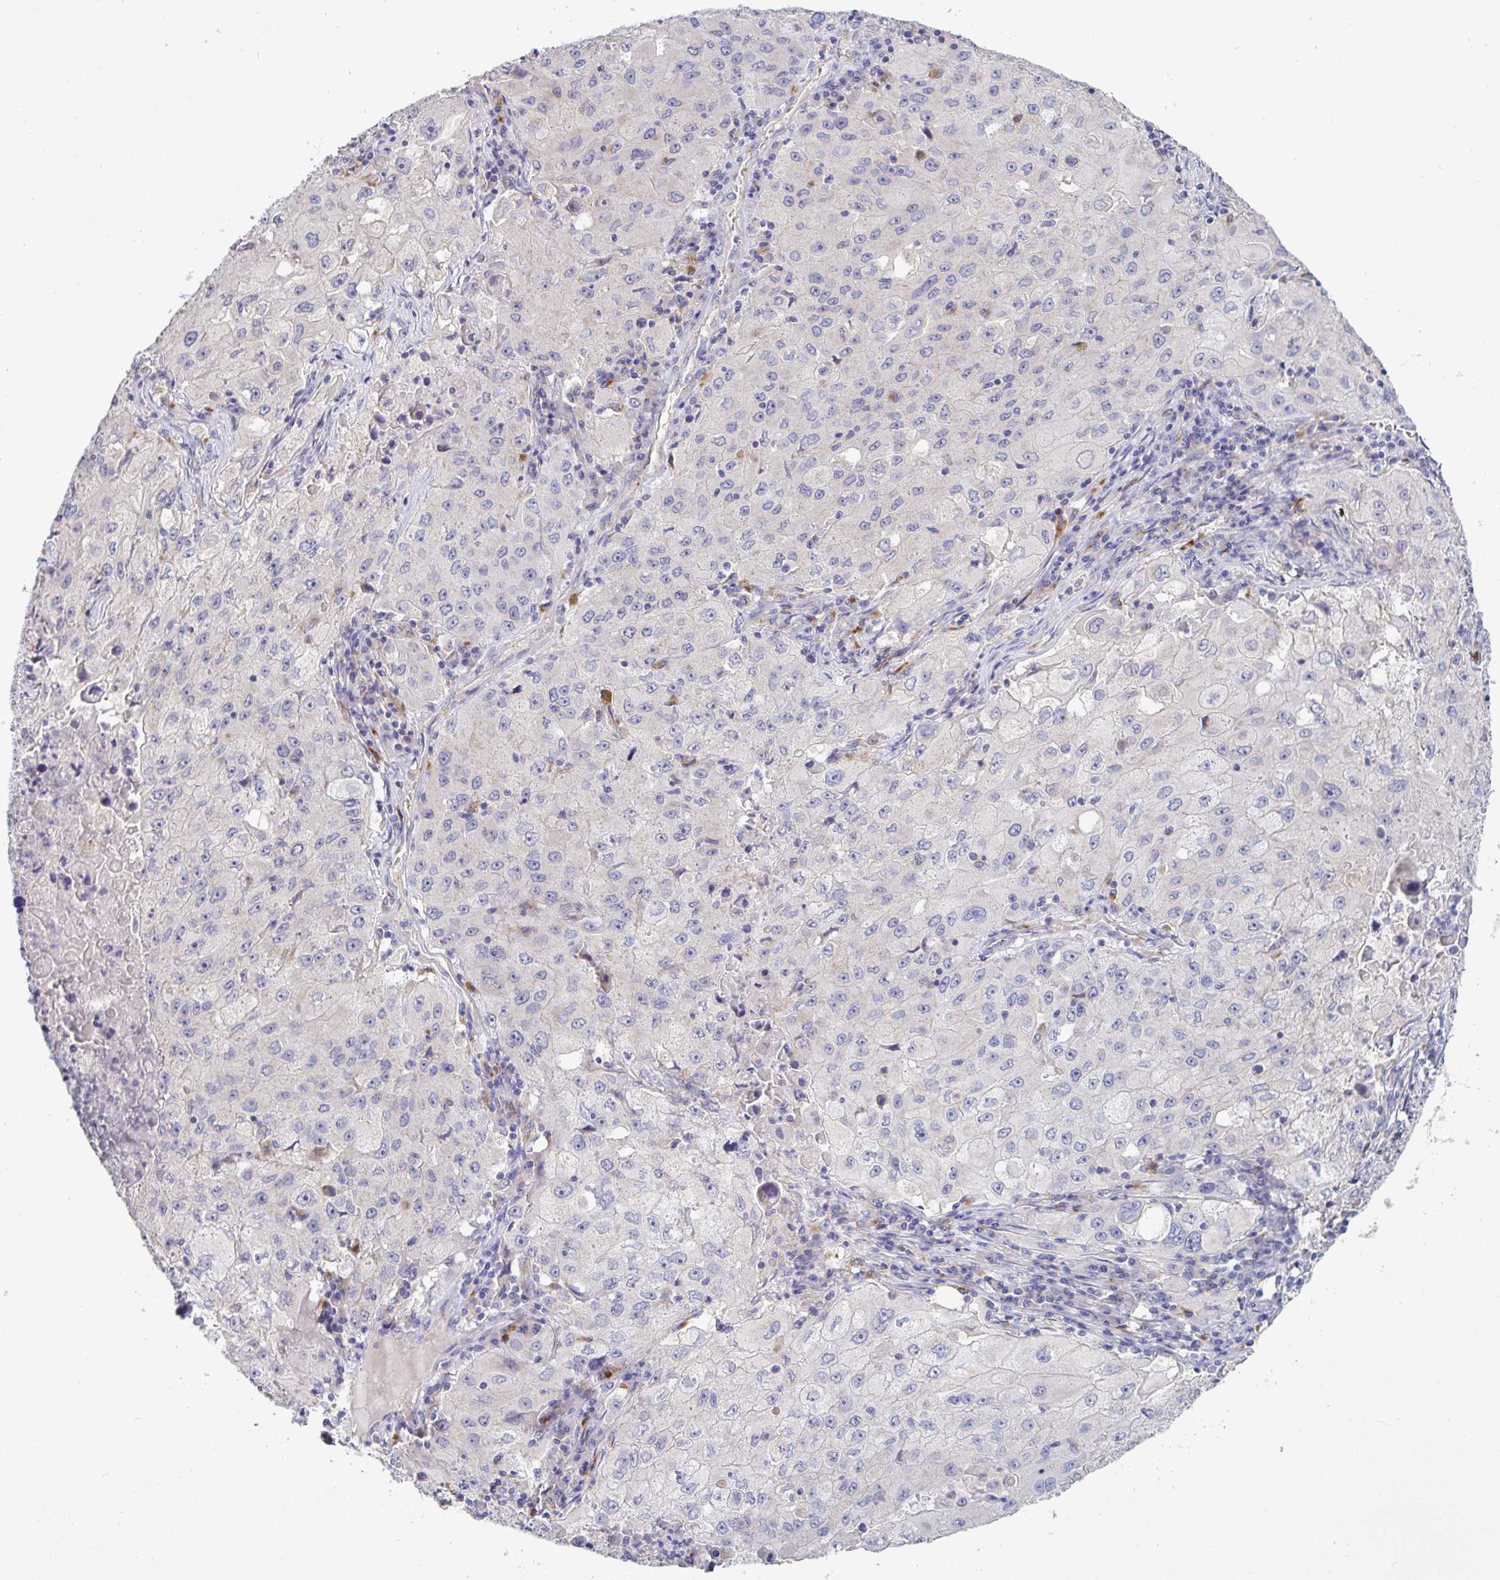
{"staining": {"intensity": "weak", "quantity": "<25%", "location": "cytoplasmic/membranous"}, "tissue": "lung cancer", "cell_type": "Tumor cells", "image_type": "cancer", "snomed": [{"axis": "morphology", "description": "Squamous cell carcinoma, NOS"}, {"axis": "topography", "description": "Lung"}], "caption": "This is a histopathology image of immunohistochemistry (IHC) staining of lung cancer, which shows no positivity in tumor cells. (IHC, brightfield microscopy, high magnification).", "gene": "GALNT13", "patient": {"sex": "male", "age": 63}}